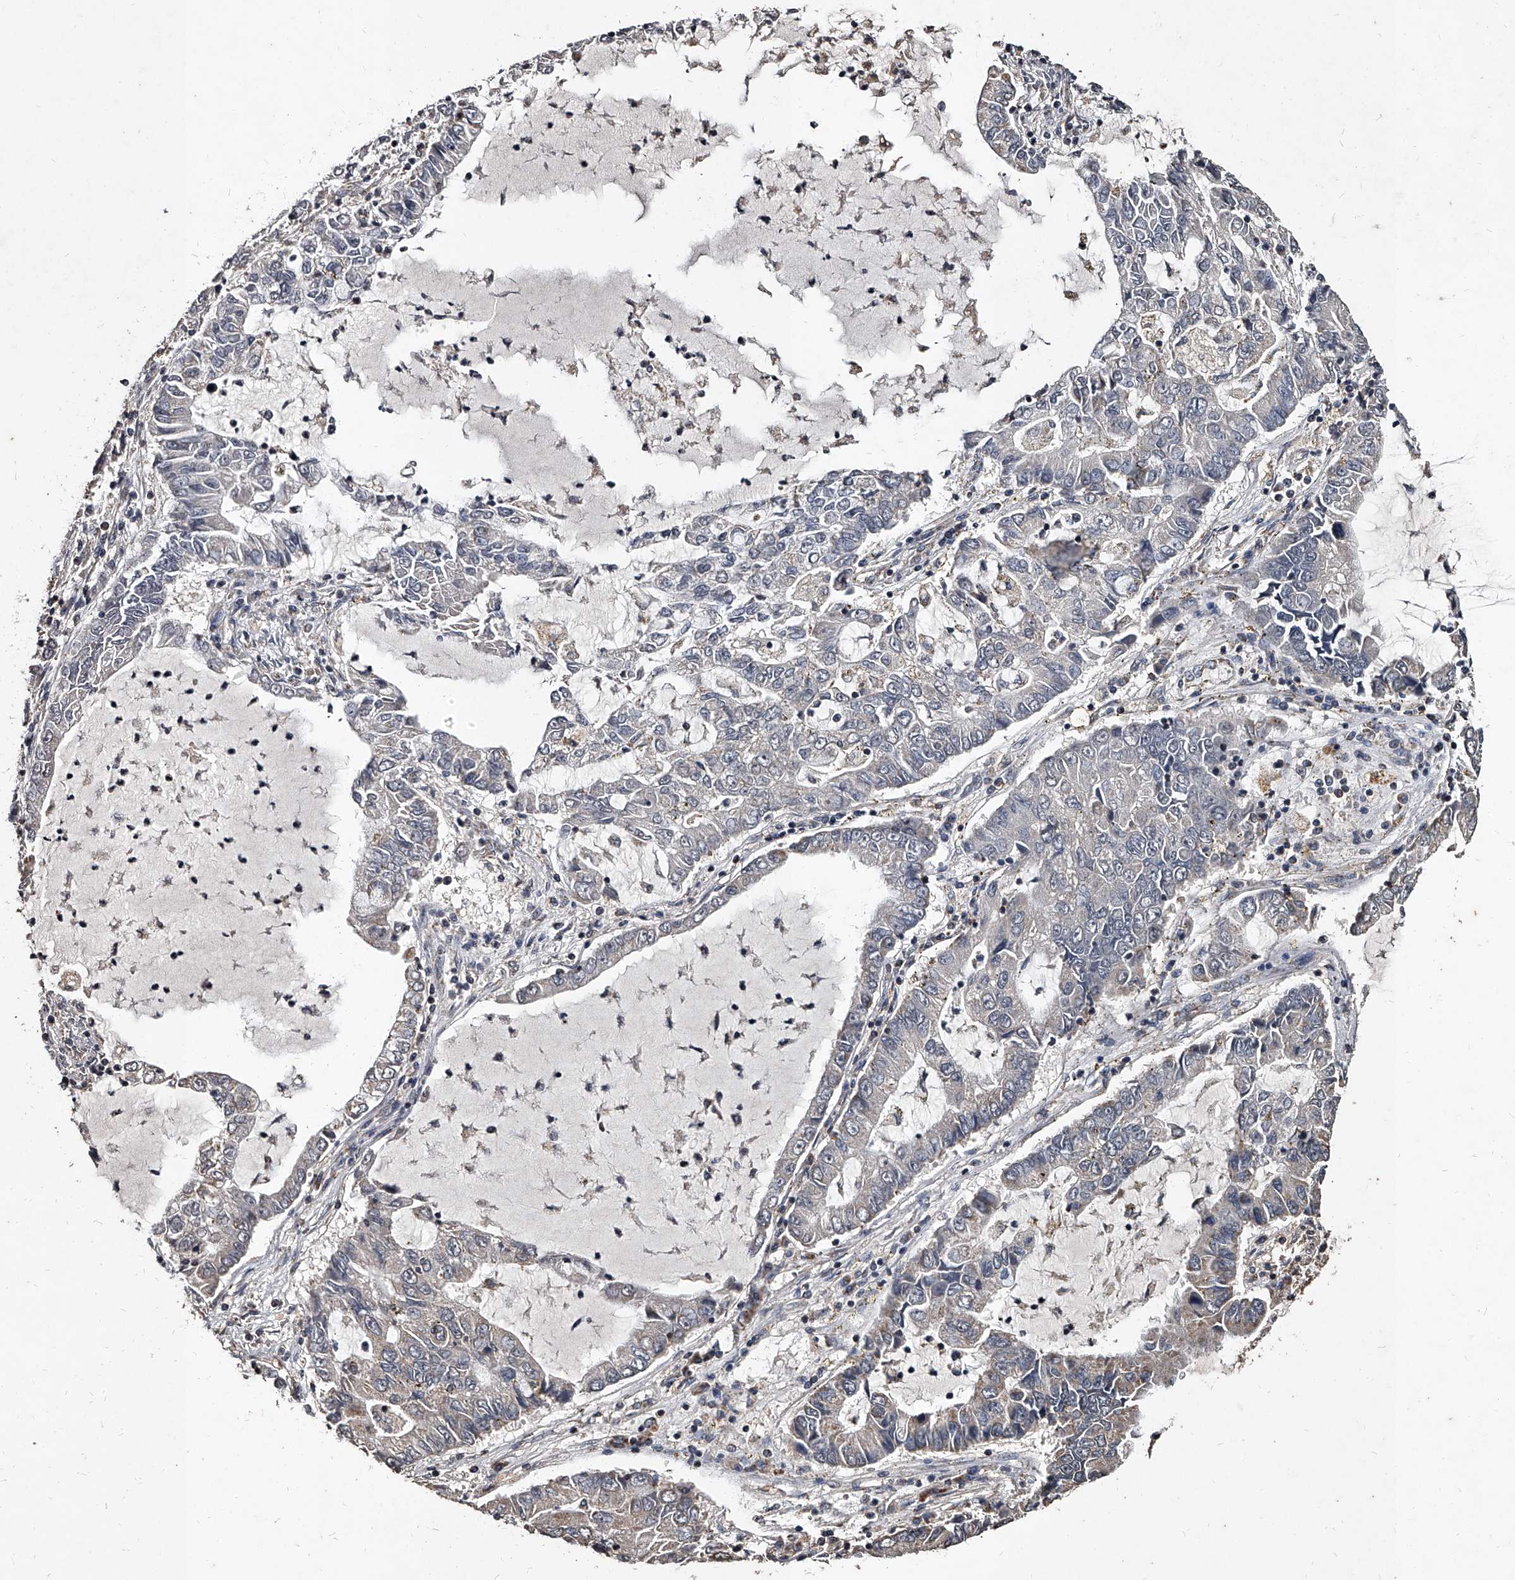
{"staining": {"intensity": "negative", "quantity": "none", "location": "none"}, "tissue": "lung cancer", "cell_type": "Tumor cells", "image_type": "cancer", "snomed": [{"axis": "morphology", "description": "Adenocarcinoma, NOS"}, {"axis": "topography", "description": "Lung"}], "caption": "The micrograph shows no significant positivity in tumor cells of adenocarcinoma (lung).", "gene": "GPR183", "patient": {"sex": "female", "age": 51}}